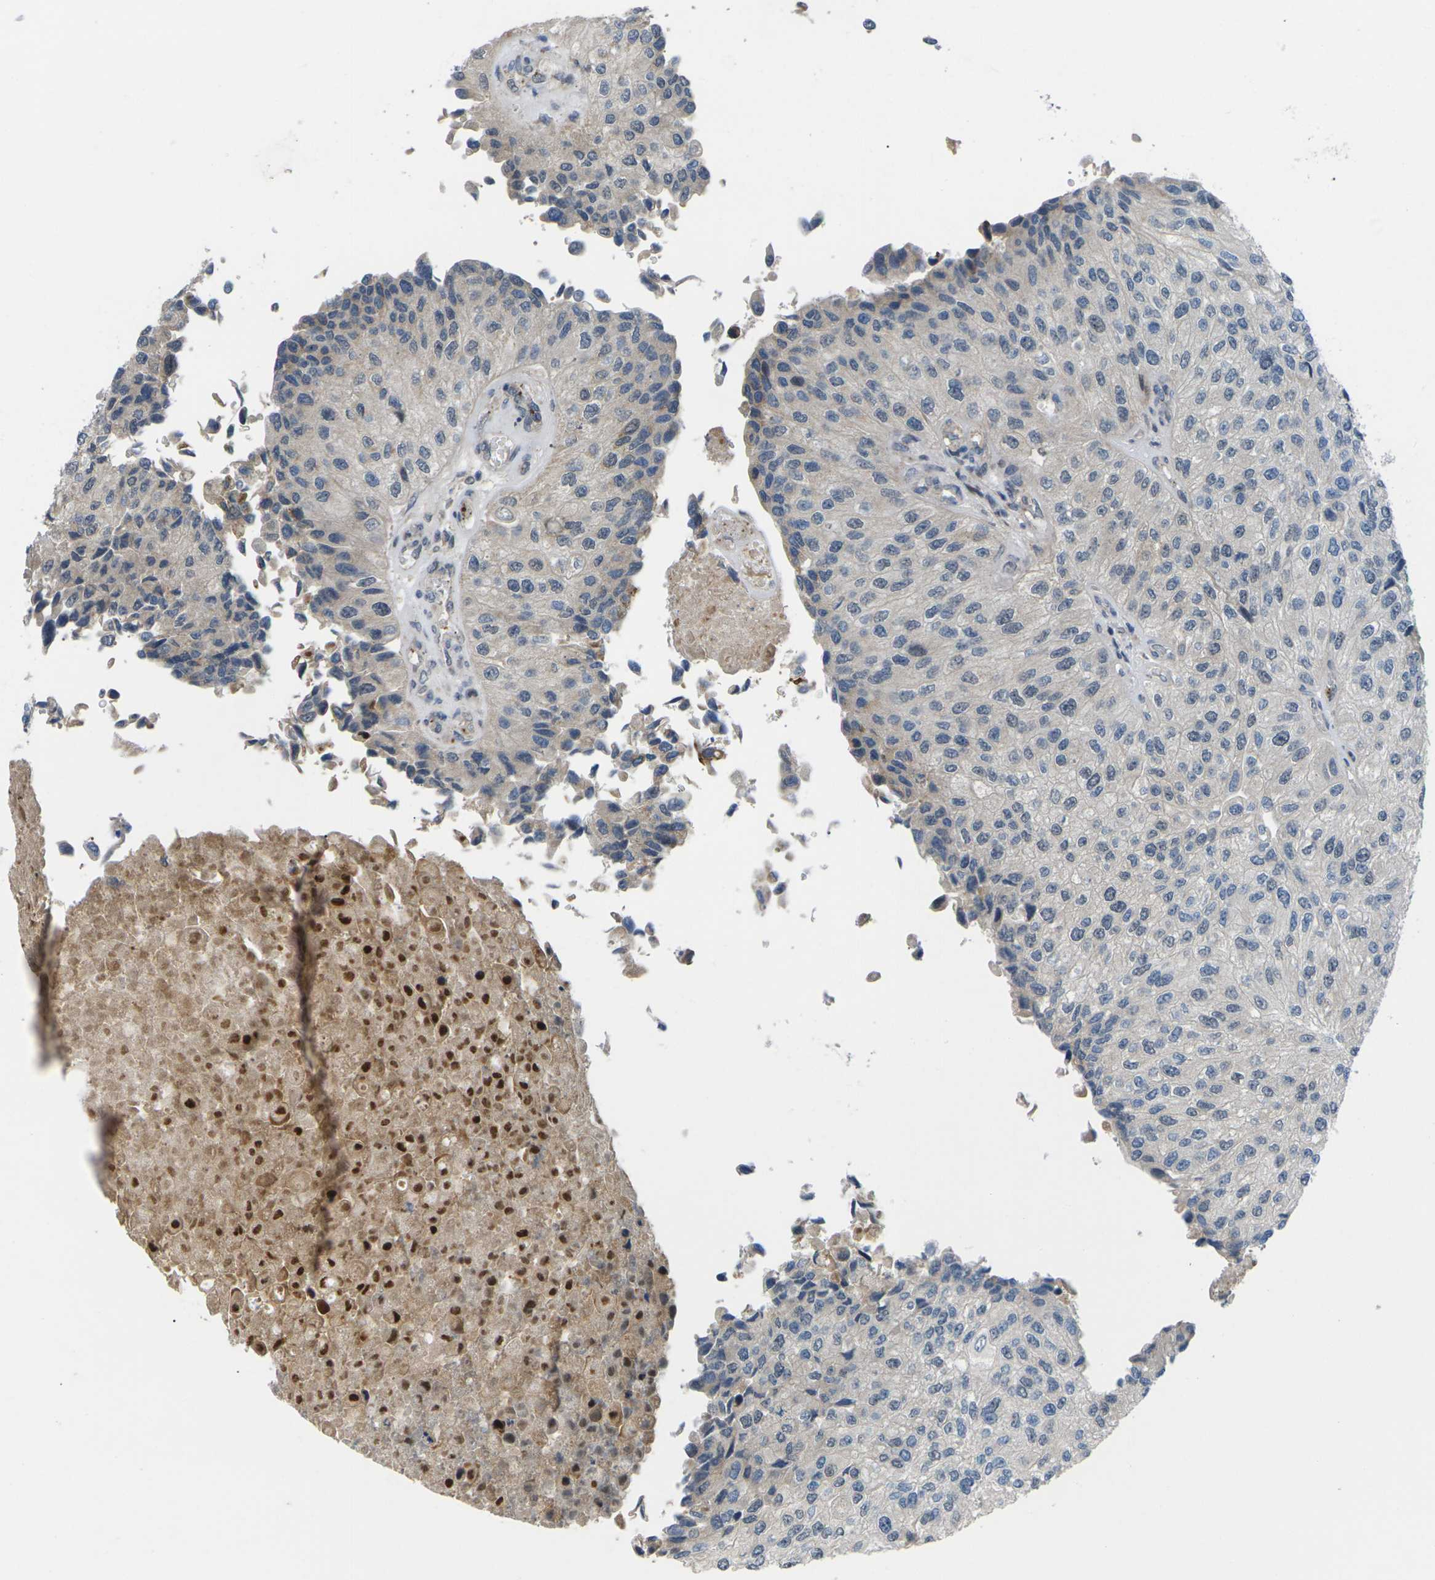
{"staining": {"intensity": "negative", "quantity": "none", "location": "none"}, "tissue": "urothelial cancer", "cell_type": "Tumor cells", "image_type": "cancer", "snomed": [{"axis": "morphology", "description": "Urothelial carcinoma, High grade"}, {"axis": "topography", "description": "Kidney"}, {"axis": "topography", "description": "Urinary bladder"}], "caption": "High power microscopy photomicrograph of an IHC photomicrograph of urothelial carcinoma (high-grade), revealing no significant staining in tumor cells.", "gene": "RPS6KA3", "patient": {"sex": "male", "age": 77}}